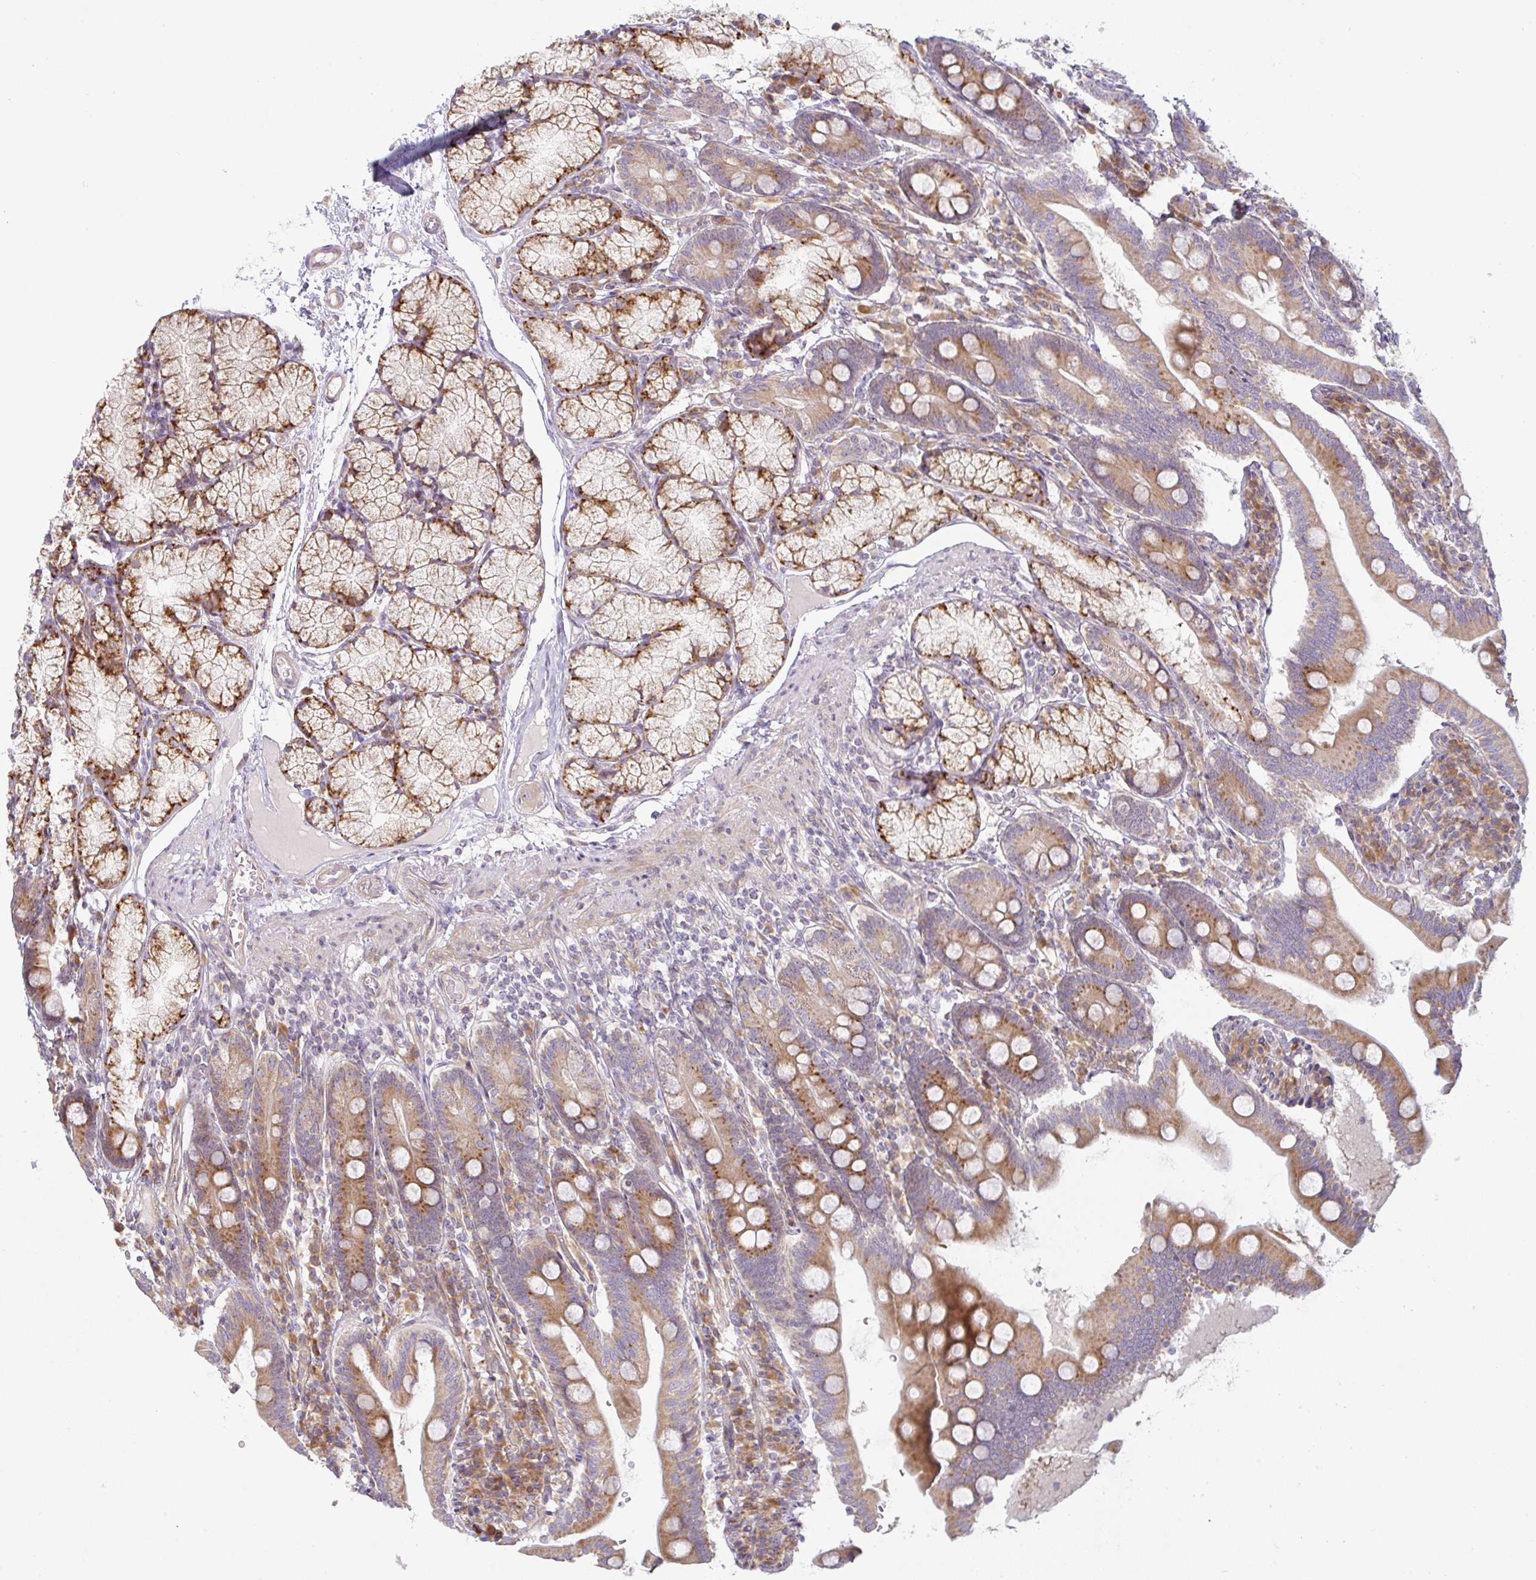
{"staining": {"intensity": "strong", "quantity": ">75%", "location": "cytoplasmic/membranous"}, "tissue": "duodenum", "cell_type": "Glandular cells", "image_type": "normal", "snomed": [{"axis": "morphology", "description": "Normal tissue, NOS"}, {"axis": "topography", "description": "Duodenum"}], "caption": "About >75% of glandular cells in benign duodenum display strong cytoplasmic/membranous protein positivity as visualized by brown immunohistochemical staining.", "gene": "MOB1A", "patient": {"sex": "female", "age": 67}}